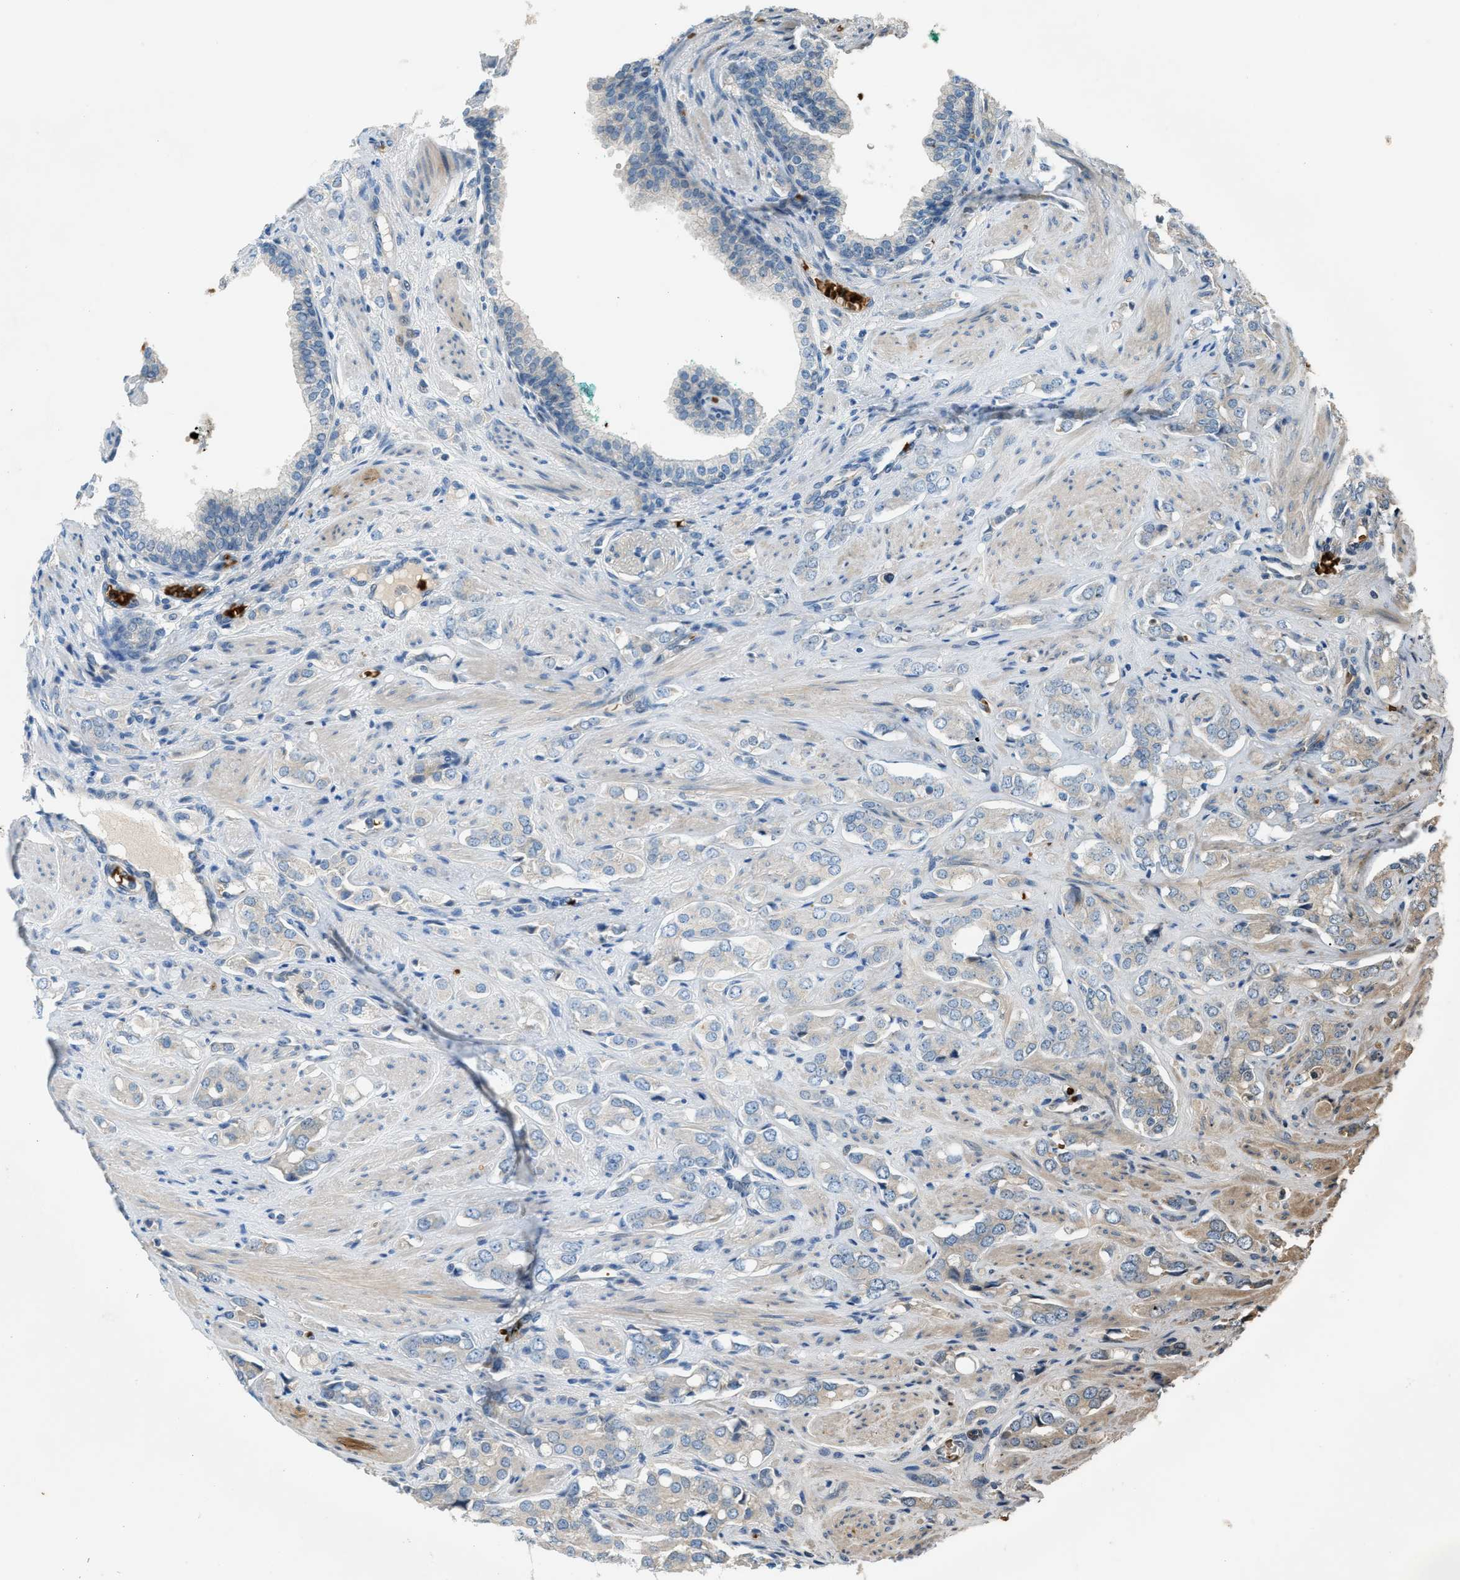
{"staining": {"intensity": "negative", "quantity": "none", "location": "none"}, "tissue": "prostate cancer", "cell_type": "Tumor cells", "image_type": "cancer", "snomed": [{"axis": "morphology", "description": "Adenocarcinoma, High grade"}, {"axis": "topography", "description": "Prostate"}], "caption": "Photomicrograph shows no protein positivity in tumor cells of prostate cancer (high-grade adenocarcinoma) tissue.", "gene": "CFAP77", "patient": {"sex": "male", "age": 52}}